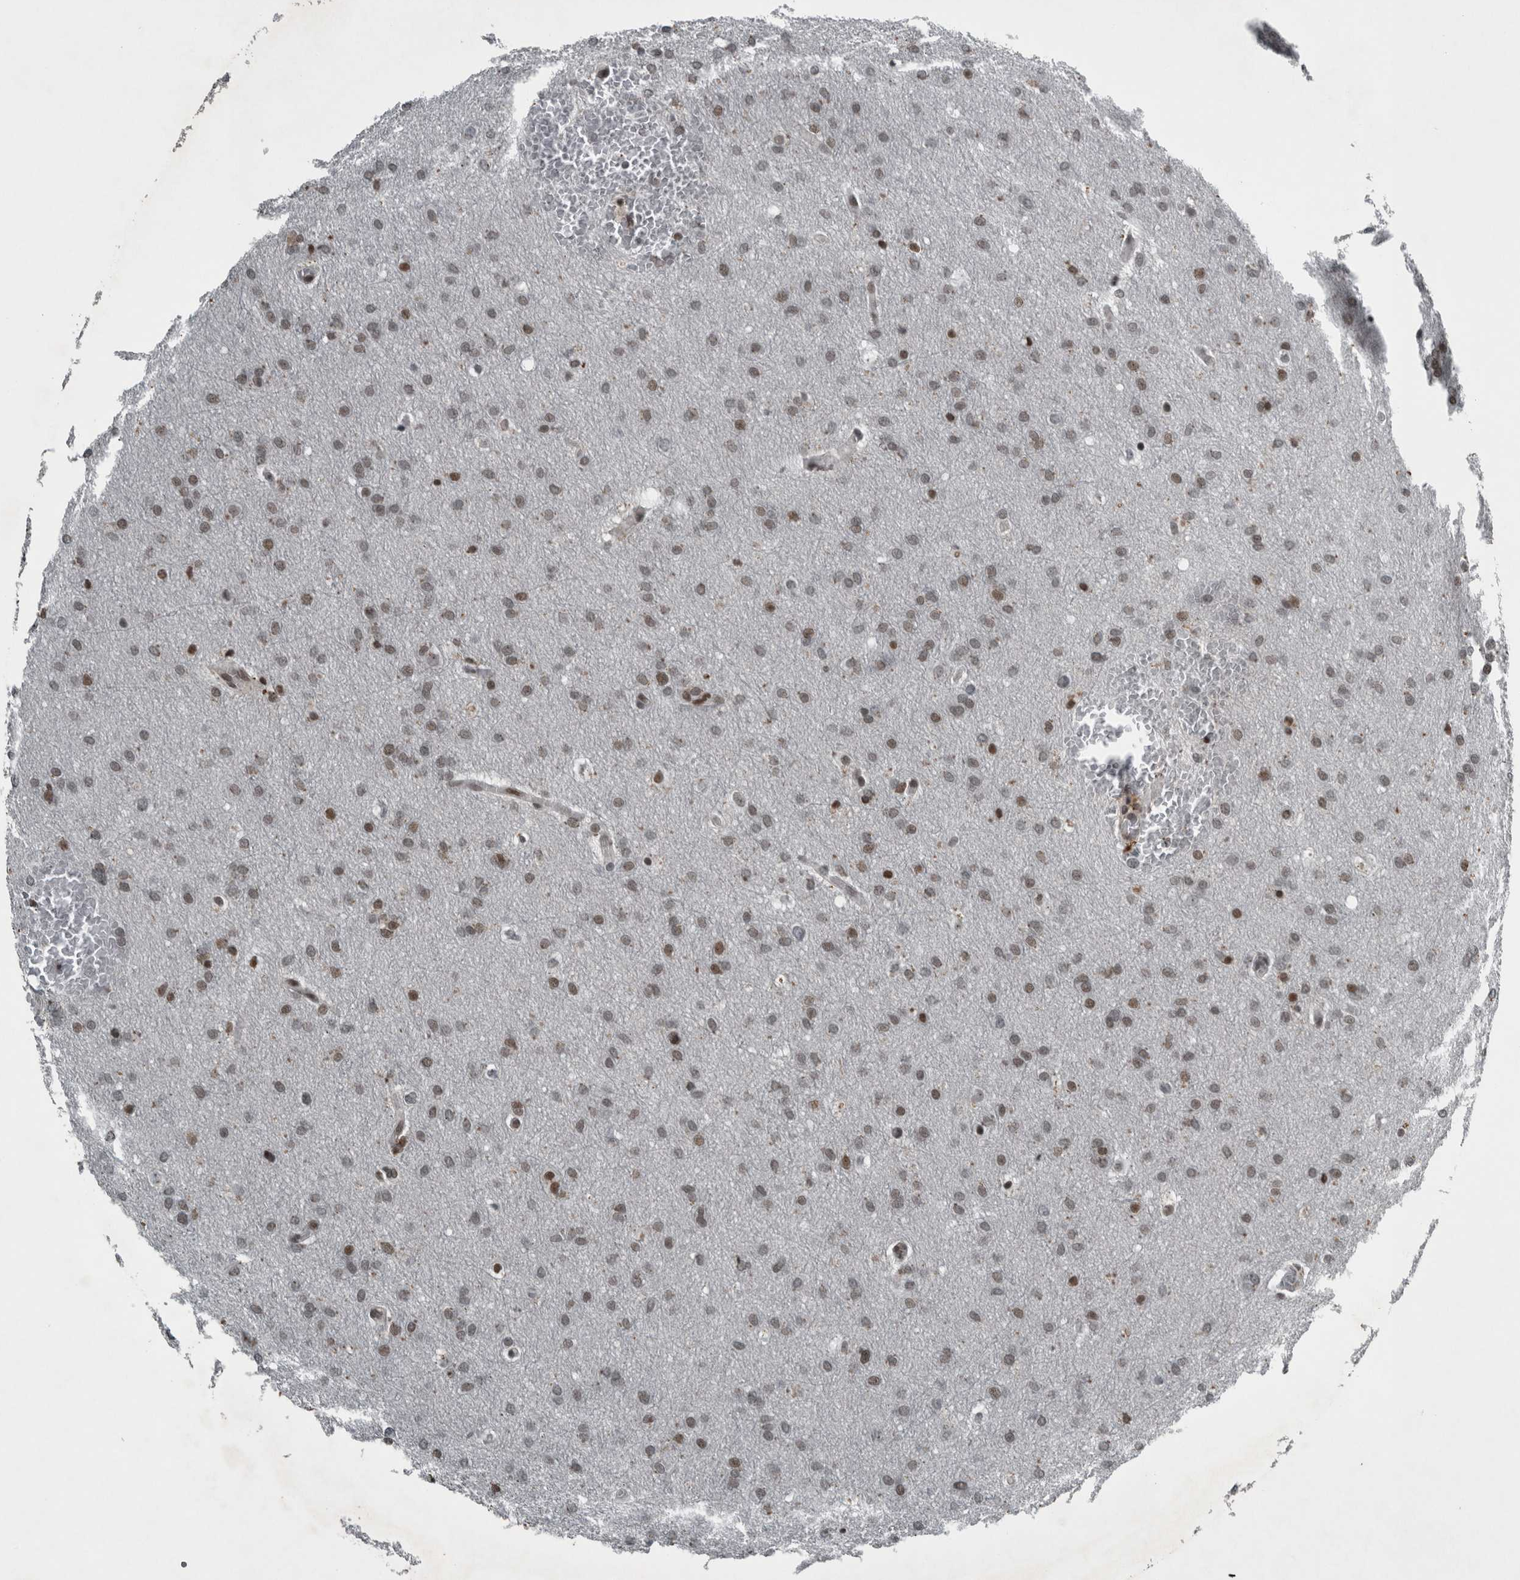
{"staining": {"intensity": "moderate", "quantity": "25%-75%", "location": "nuclear"}, "tissue": "glioma", "cell_type": "Tumor cells", "image_type": "cancer", "snomed": [{"axis": "morphology", "description": "Glioma, malignant, Low grade"}, {"axis": "topography", "description": "Brain"}], "caption": "Immunohistochemistry (IHC) histopathology image of neoplastic tissue: malignant low-grade glioma stained using immunohistochemistry (IHC) reveals medium levels of moderate protein expression localized specifically in the nuclear of tumor cells, appearing as a nuclear brown color.", "gene": "UNC50", "patient": {"sex": "female", "age": 37}}